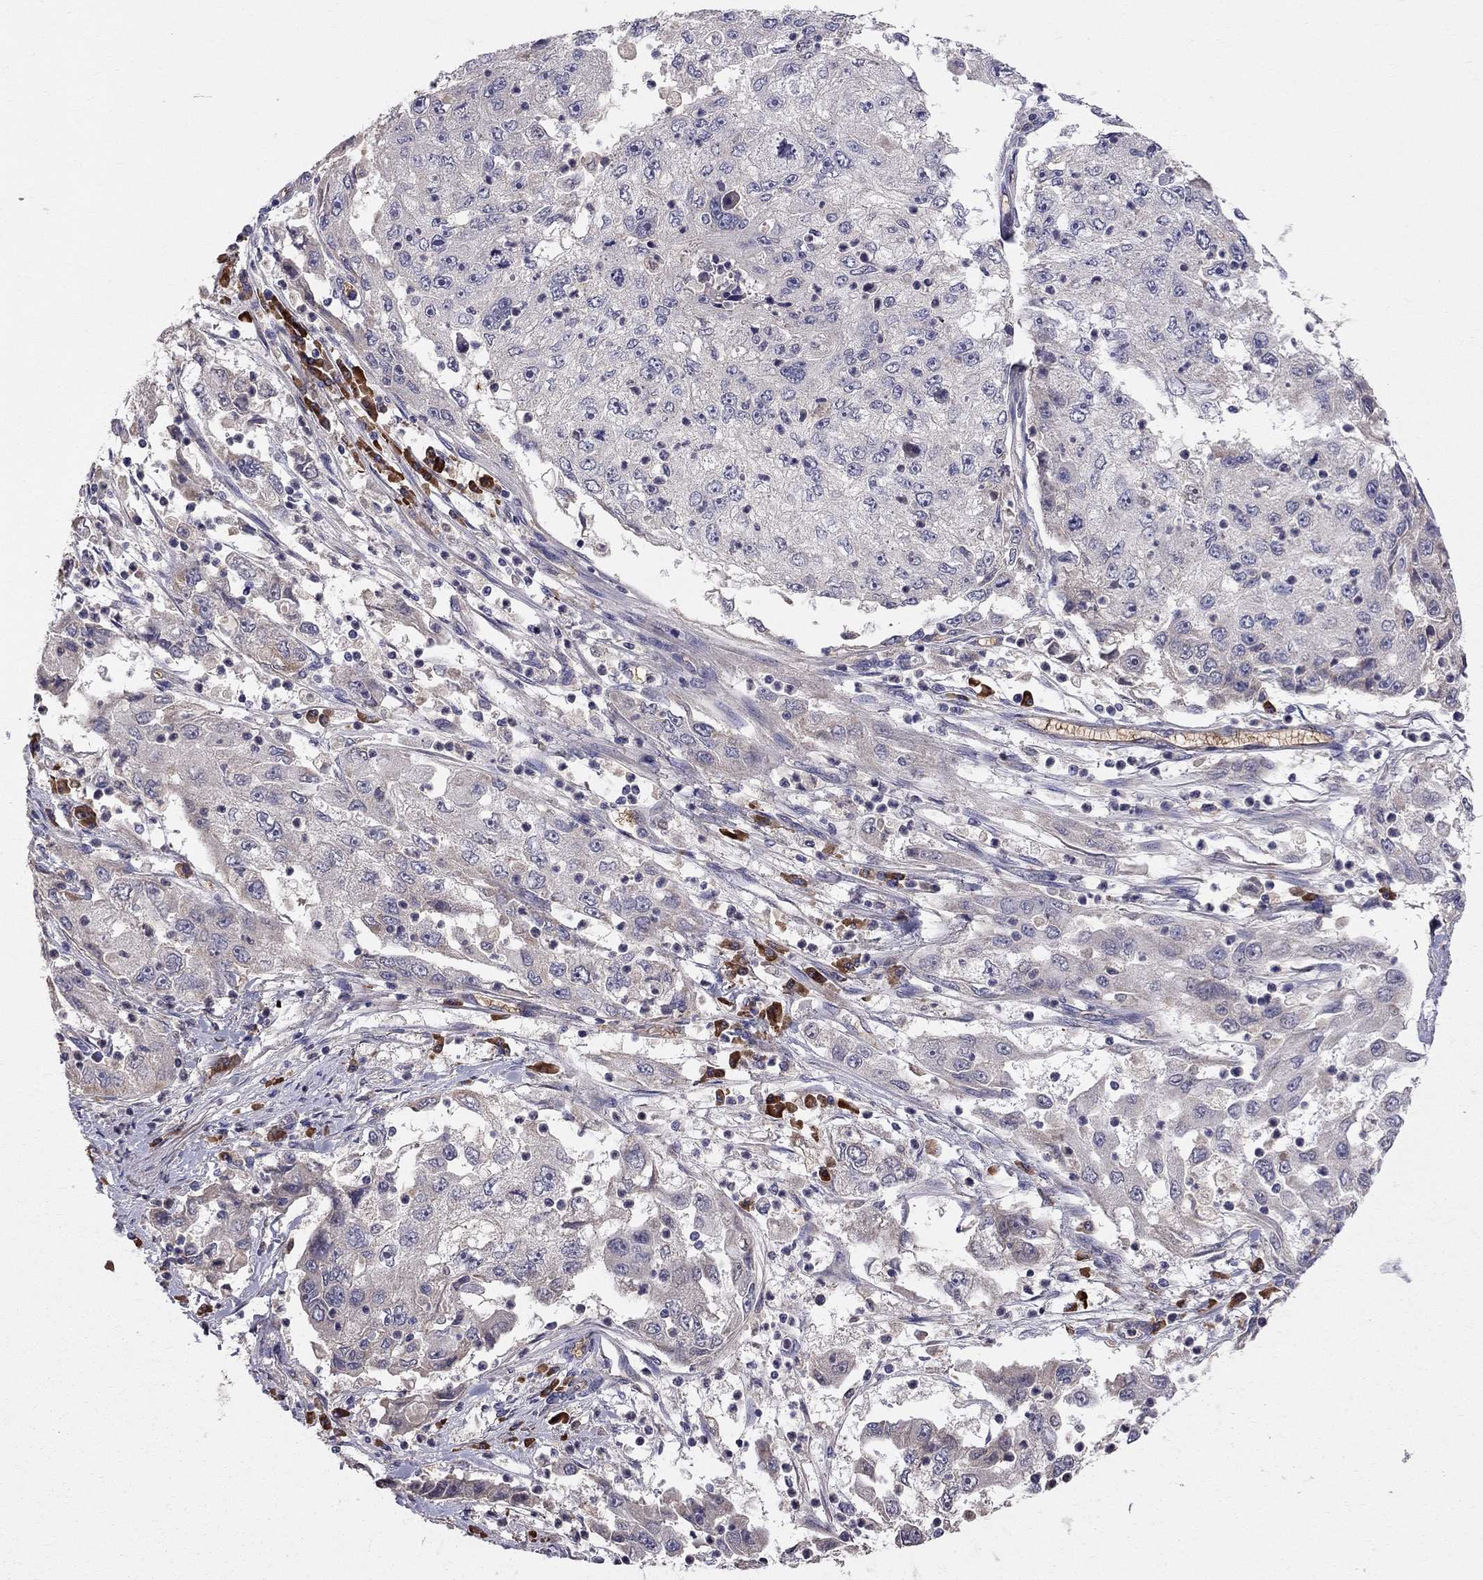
{"staining": {"intensity": "negative", "quantity": "none", "location": "none"}, "tissue": "cervical cancer", "cell_type": "Tumor cells", "image_type": "cancer", "snomed": [{"axis": "morphology", "description": "Squamous cell carcinoma, NOS"}, {"axis": "topography", "description": "Cervix"}], "caption": "This is a image of IHC staining of cervical cancer, which shows no expression in tumor cells.", "gene": "PIK3CG", "patient": {"sex": "female", "age": 36}}